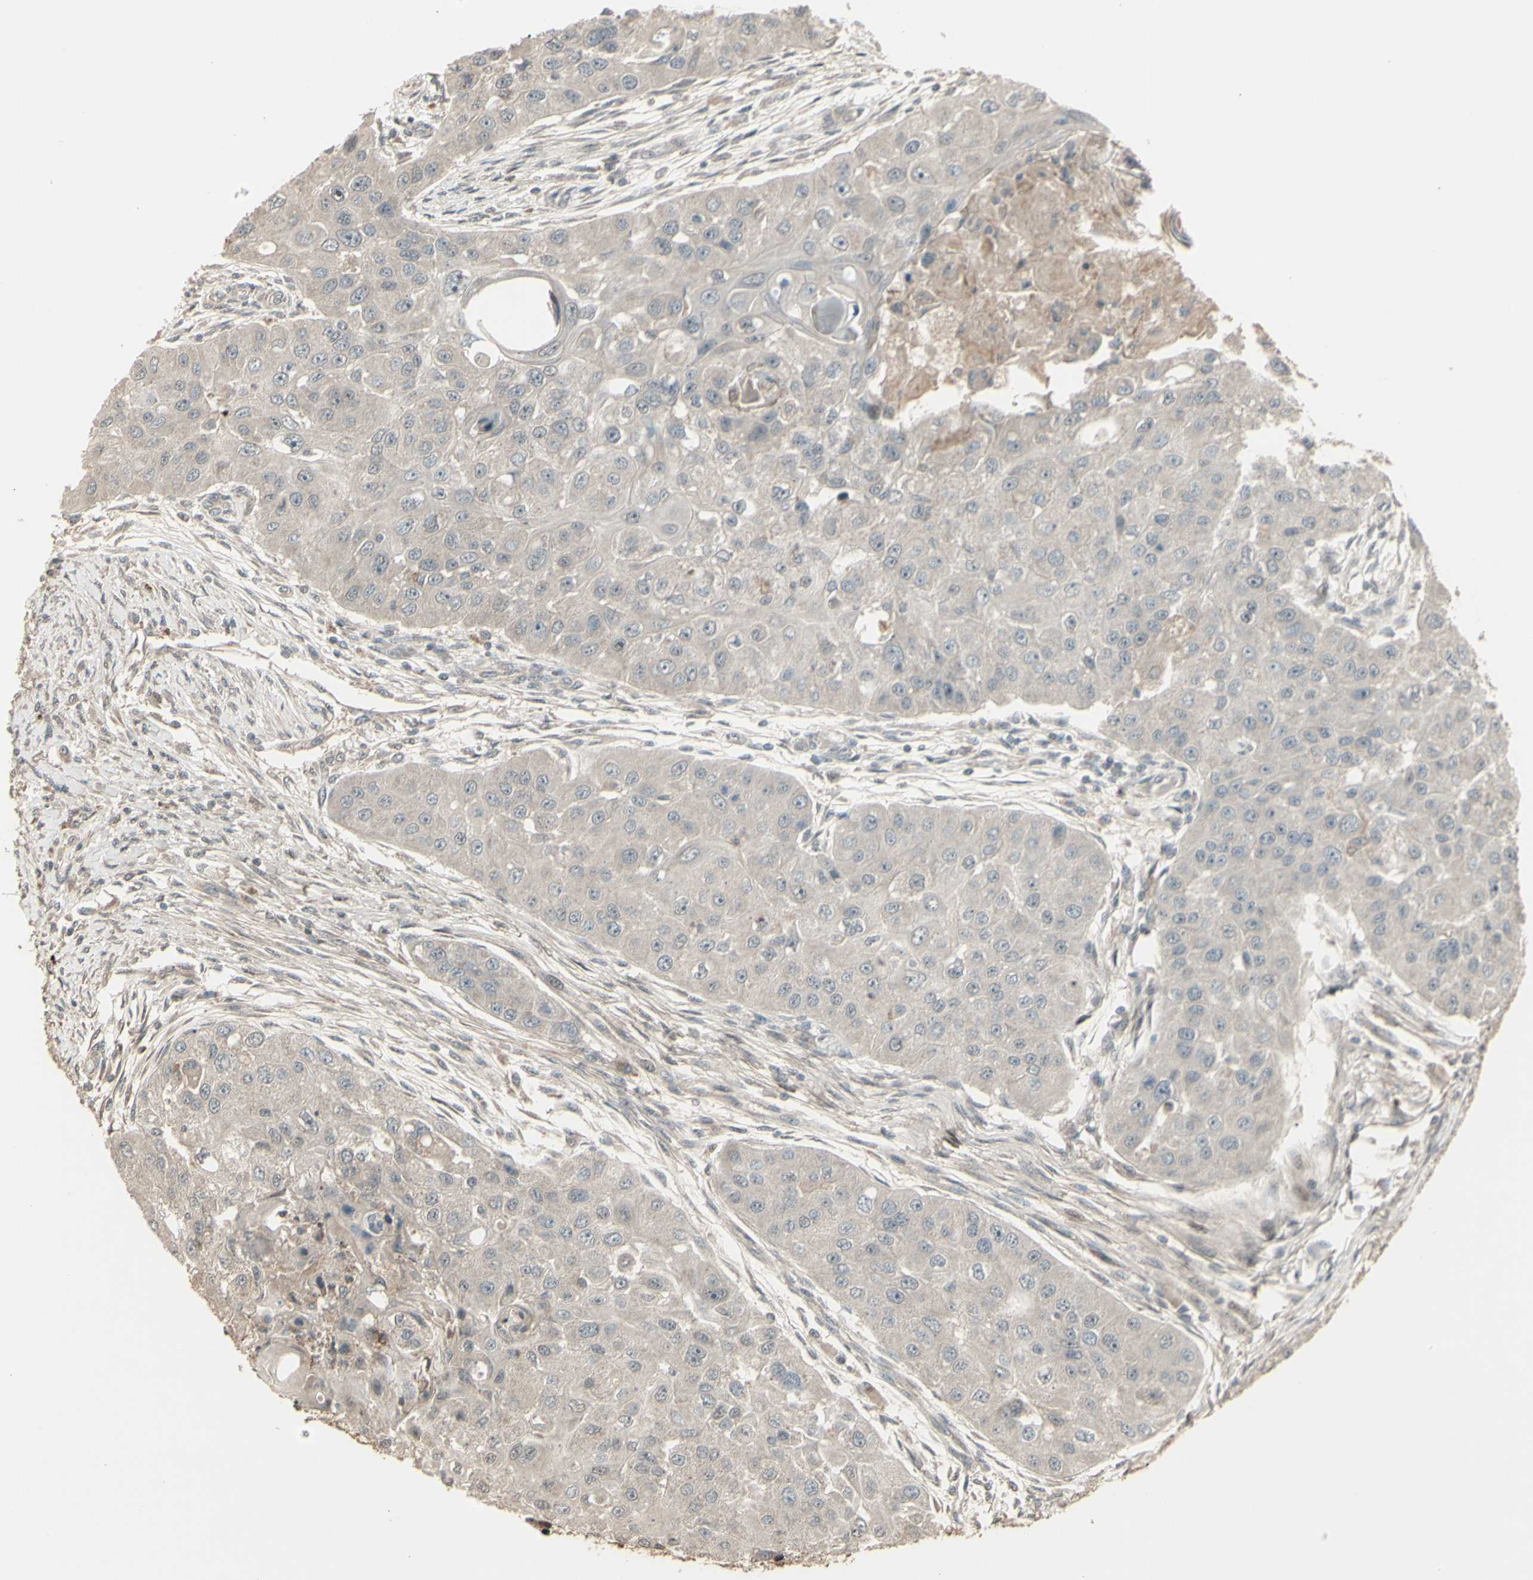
{"staining": {"intensity": "weak", "quantity": ">75%", "location": "cytoplasmic/membranous"}, "tissue": "head and neck cancer", "cell_type": "Tumor cells", "image_type": "cancer", "snomed": [{"axis": "morphology", "description": "Normal tissue, NOS"}, {"axis": "morphology", "description": "Squamous cell carcinoma, NOS"}, {"axis": "topography", "description": "Skeletal muscle"}, {"axis": "topography", "description": "Head-Neck"}], "caption": "Tumor cells reveal low levels of weak cytoplasmic/membranous positivity in about >75% of cells in human head and neck cancer.", "gene": "GNAS", "patient": {"sex": "male", "age": 51}}